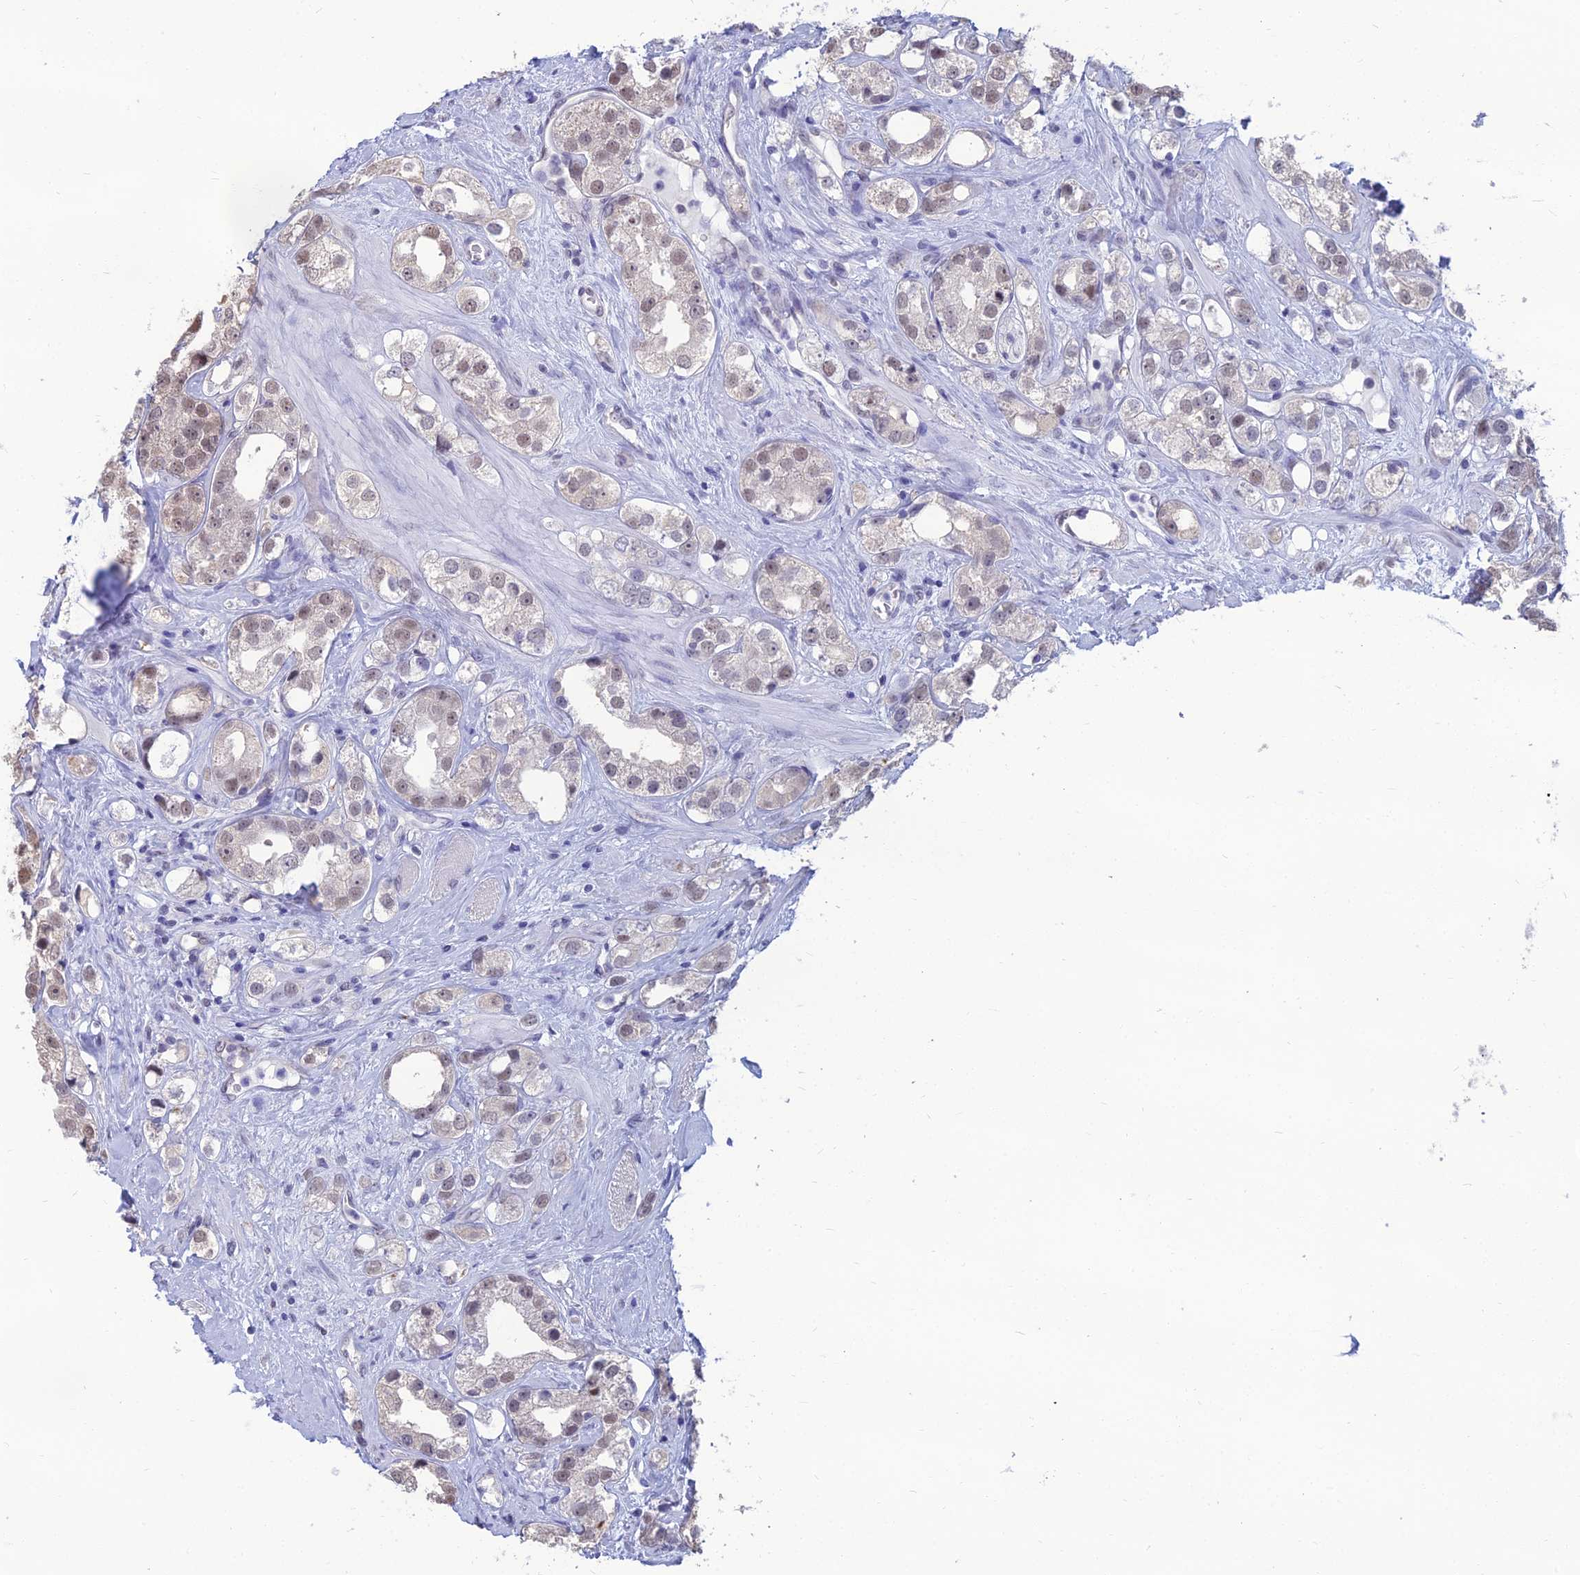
{"staining": {"intensity": "weak", "quantity": ">75%", "location": "nuclear"}, "tissue": "prostate cancer", "cell_type": "Tumor cells", "image_type": "cancer", "snomed": [{"axis": "morphology", "description": "Adenocarcinoma, NOS"}, {"axis": "topography", "description": "Prostate"}], "caption": "Prostate cancer (adenocarcinoma) stained with DAB (3,3'-diaminobenzidine) immunohistochemistry displays low levels of weak nuclear staining in about >75% of tumor cells.", "gene": "SRSF7", "patient": {"sex": "male", "age": 79}}